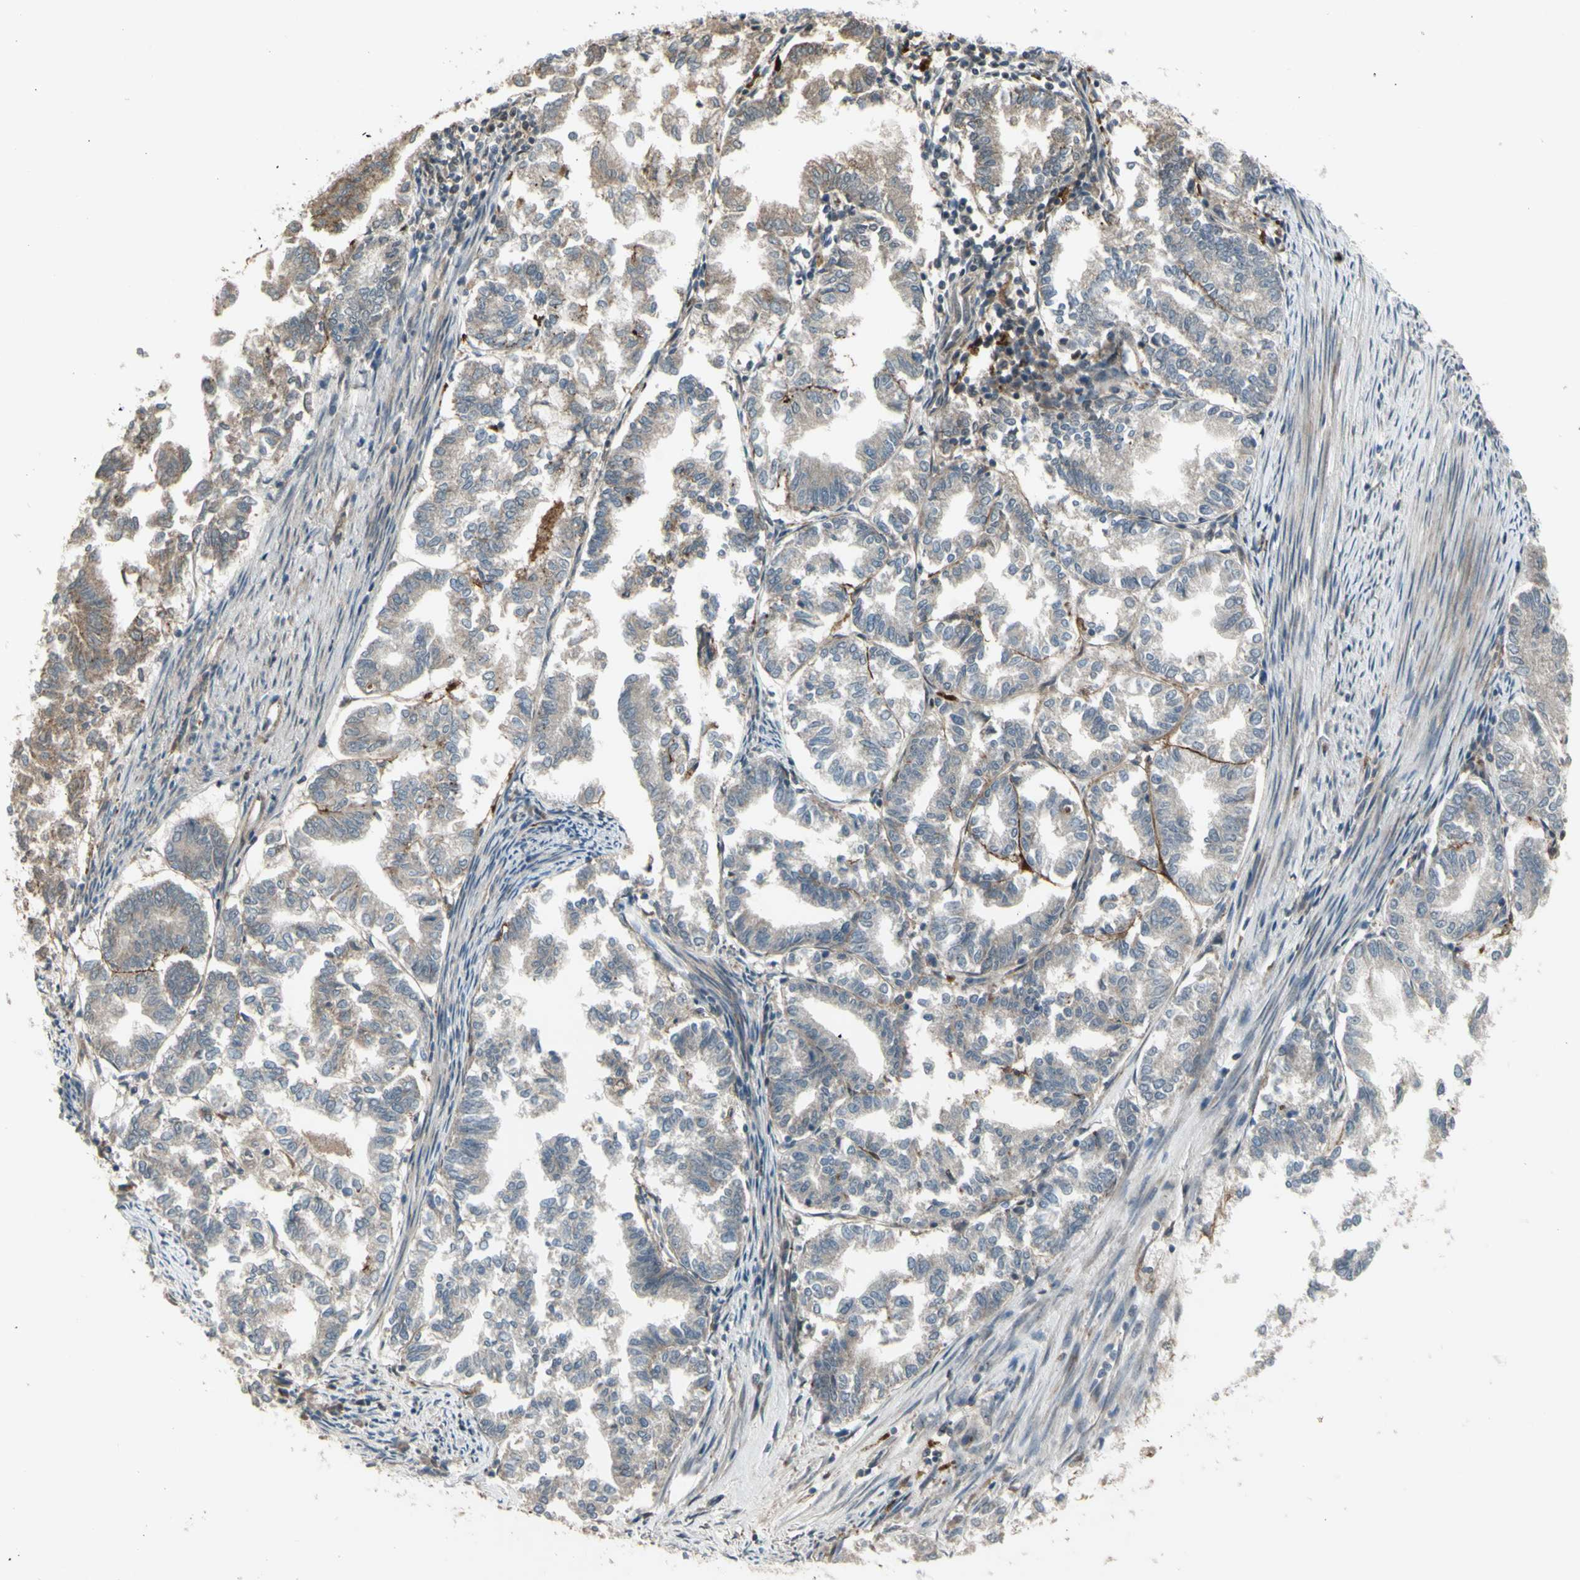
{"staining": {"intensity": "weak", "quantity": "25%-75%", "location": "cytoplasmic/membranous"}, "tissue": "endometrial cancer", "cell_type": "Tumor cells", "image_type": "cancer", "snomed": [{"axis": "morphology", "description": "Necrosis, NOS"}, {"axis": "morphology", "description": "Adenocarcinoma, NOS"}, {"axis": "topography", "description": "Endometrium"}], "caption": "The immunohistochemical stain shows weak cytoplasmic/membranous staining in tumor cells of endometrial cancer (adenocarcinoma) tissue. (IHC, brightfield microscopy, high magnification).", "gene": "OSTM1", "patient": {"sex": "female", "age": 79}}